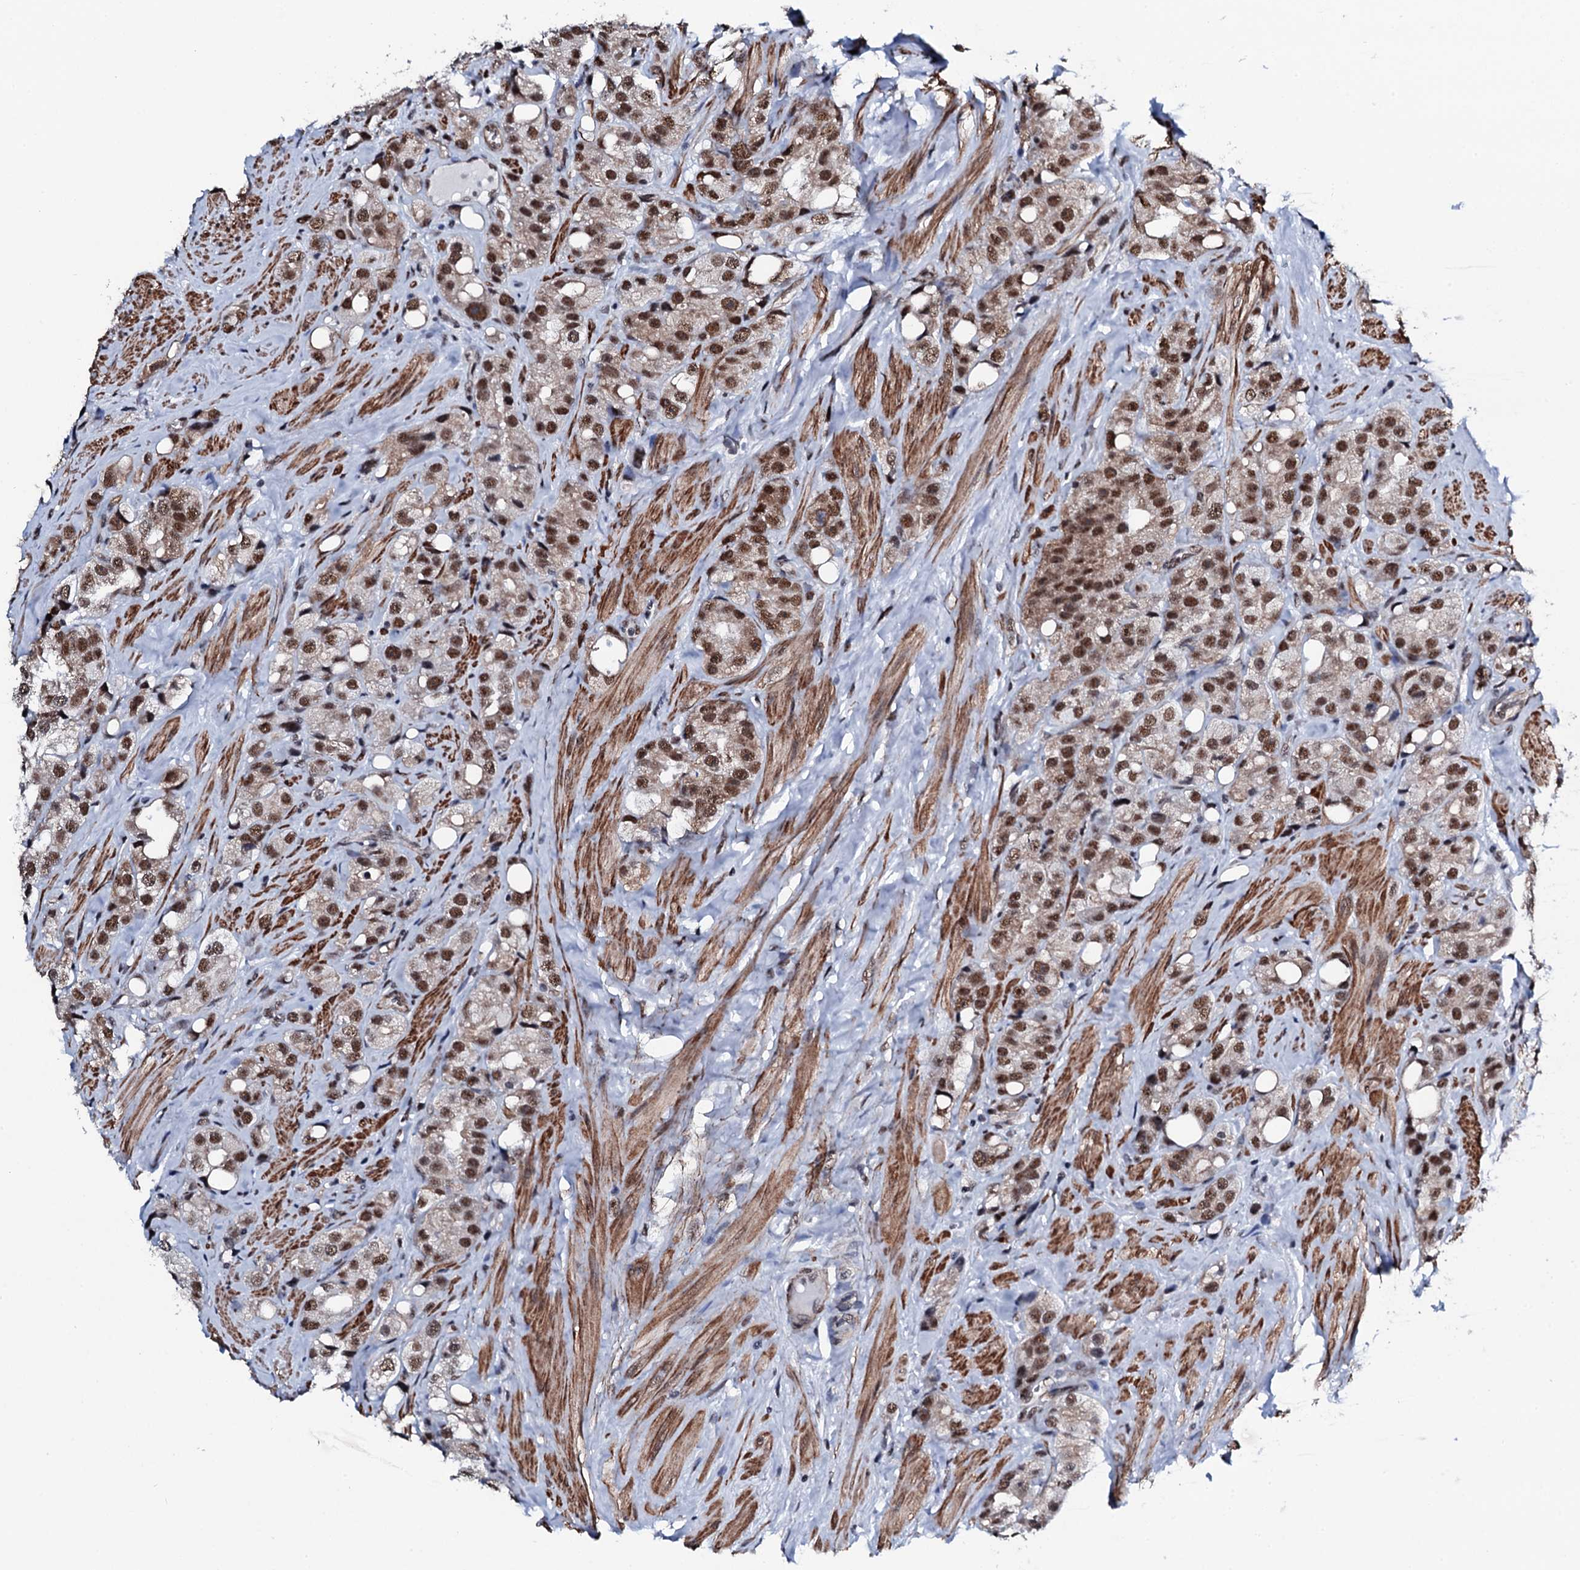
{"staining": {"intensity": "moderate", "quantity": ">75%", "location": "nuclear"}, "tissue": "prostate cancer", "cell_type": "Tumor cells", "image_type": "cancer", "snomed": [{"axis": "morphology", "description": "Adenocarcinoma, NOS"}, {"axis": "topography", "description": "Prostate"}], "caption": "Prostate cancer (adenocarcinoma) stained with immunohistochemistry demonstrates moderate nuclear positivity in approximately >75% of tumor cells.", "gene": "CWC15", "patient": {"sex": "male", "age": 79}}